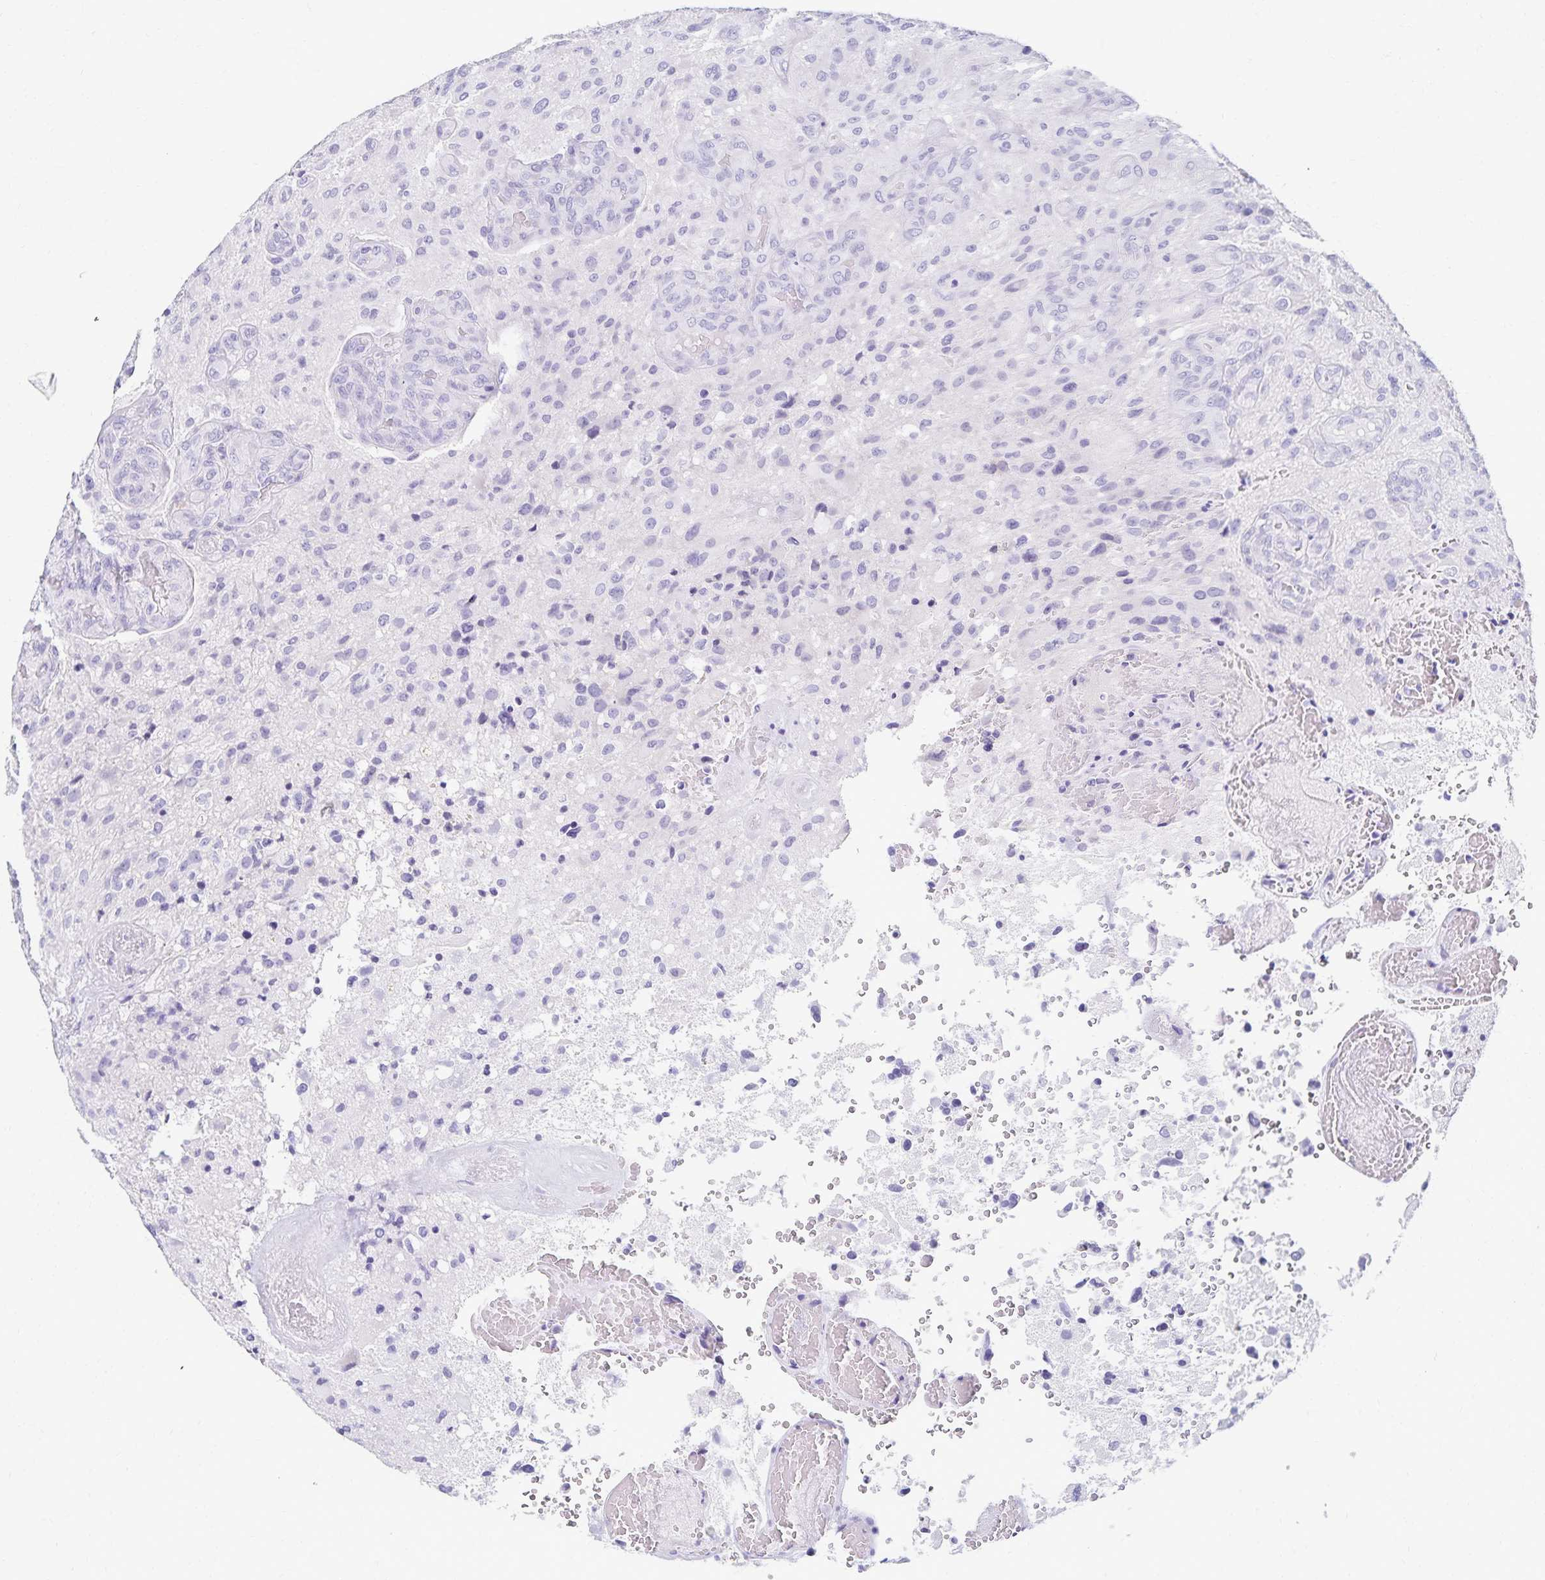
{"staining": {"intensity": "negative", "quantity": "none", "location": "none"}, "tissue": "glioma", "cell_type": "Tumor cells", "image_type": "cancer", "snomed": [{"axis": "morphology", "description": "Glioma, malignant, High grade"}, {"axis": "topography", "description": "Brain"}], "caption": "Immunohistochemistry micrograph of neoplastic tissue: glioma stained with DAB (3,3'-diaminobenzidine) displays no significant protein positivity in tumor cells.", "gene": "C2orf50", "patient": {"sex": "male", "age": 53}}